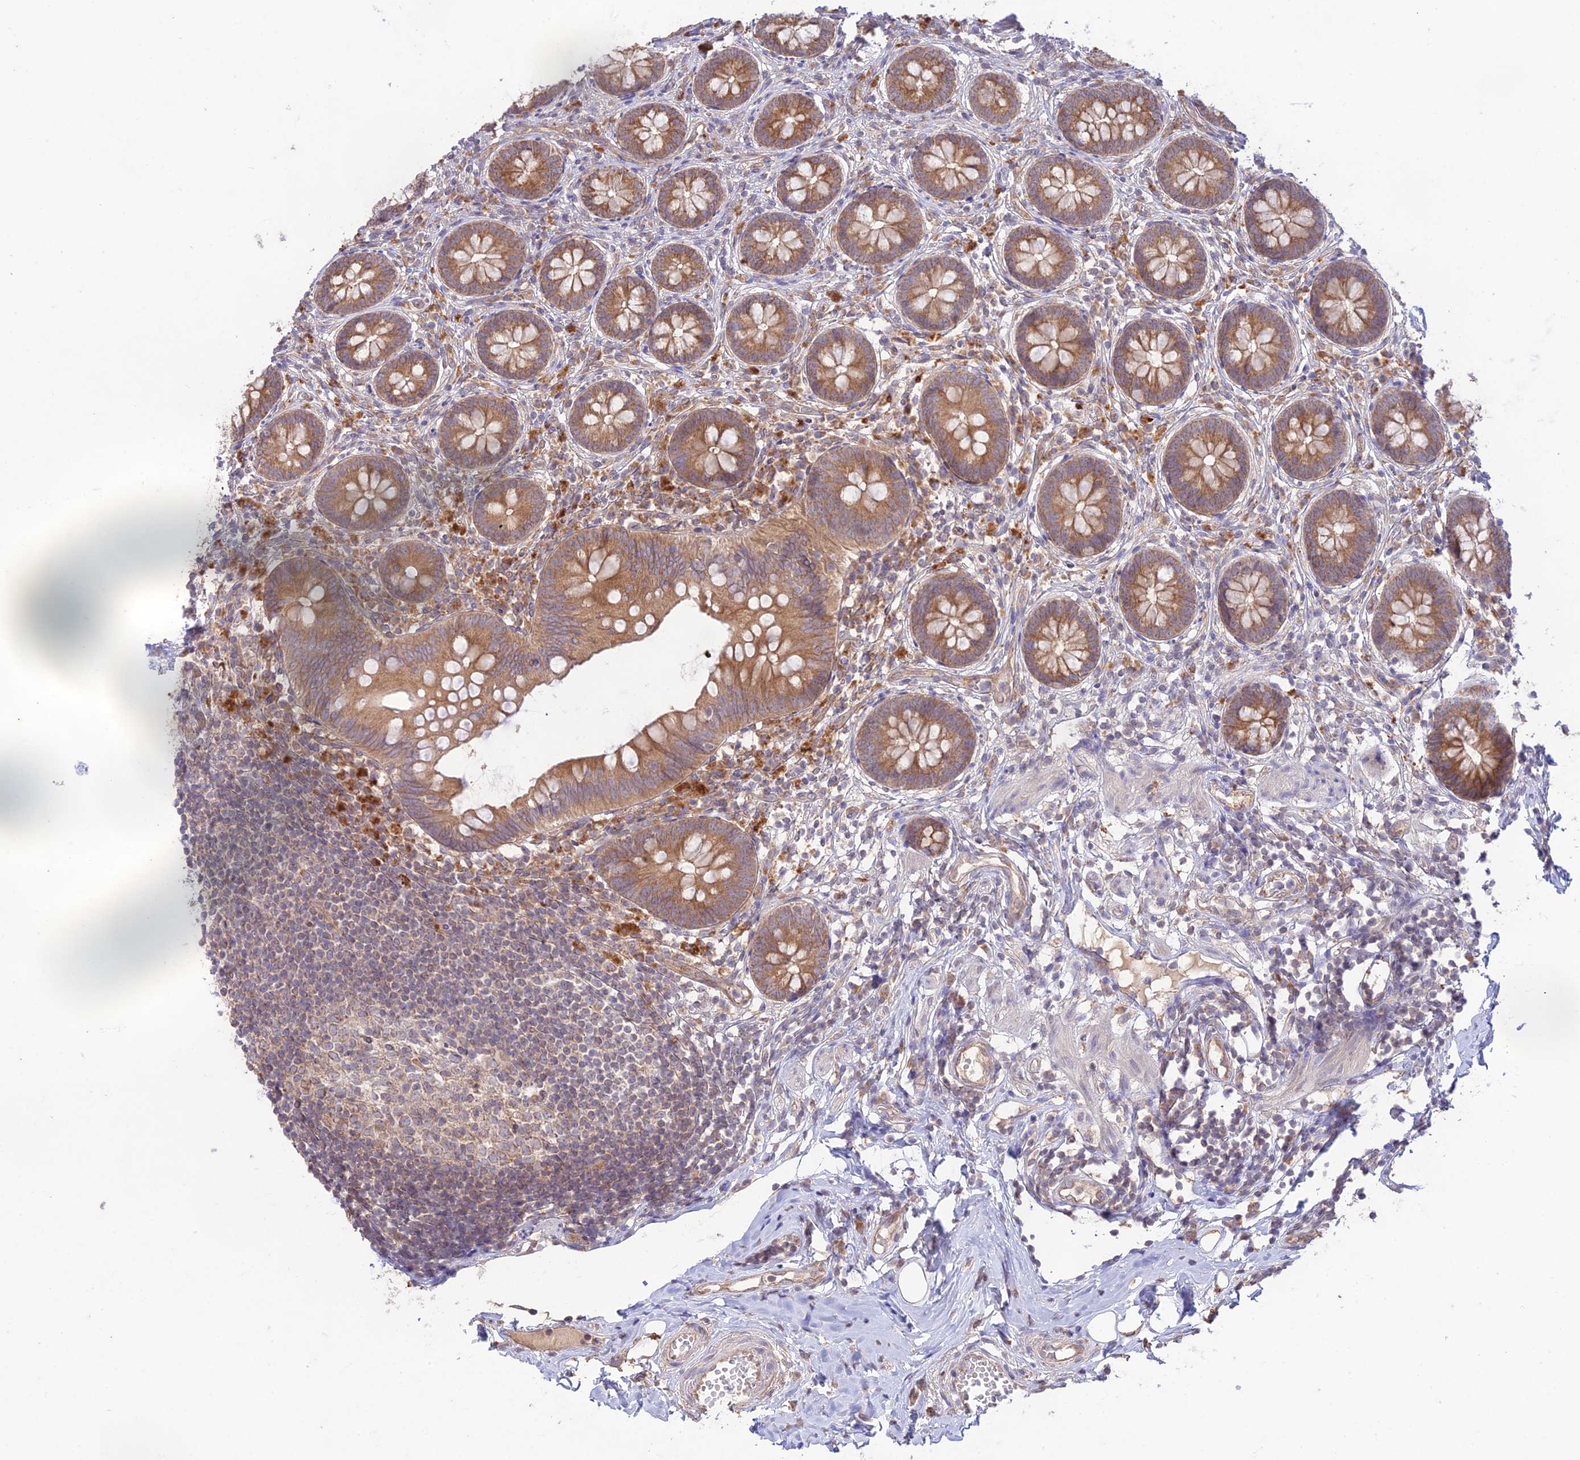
{"staining": {"intensity": "moderate", "quantity": ">75%", "location": "cytoplasmic/membranous"}, "tissue": "appendix", "cell_type": "Glandular cells", "image_type": "normal", "snomed": [{"axis": "morphology", "description": "Normal tissue, NOS"}, {"axis": "topography", "description": "Appendix"}], "caption": "Immunohistochemical staining of unremarkable appendix displays medium levels of moderate cytoplasmic/membranous positivity in approximately >75% of glandular cells. Ihc stains the protein in brown and the nuclei are stained blue.", "gene": "TMEM259", "patient": {"sex": "female", "age": 62}}